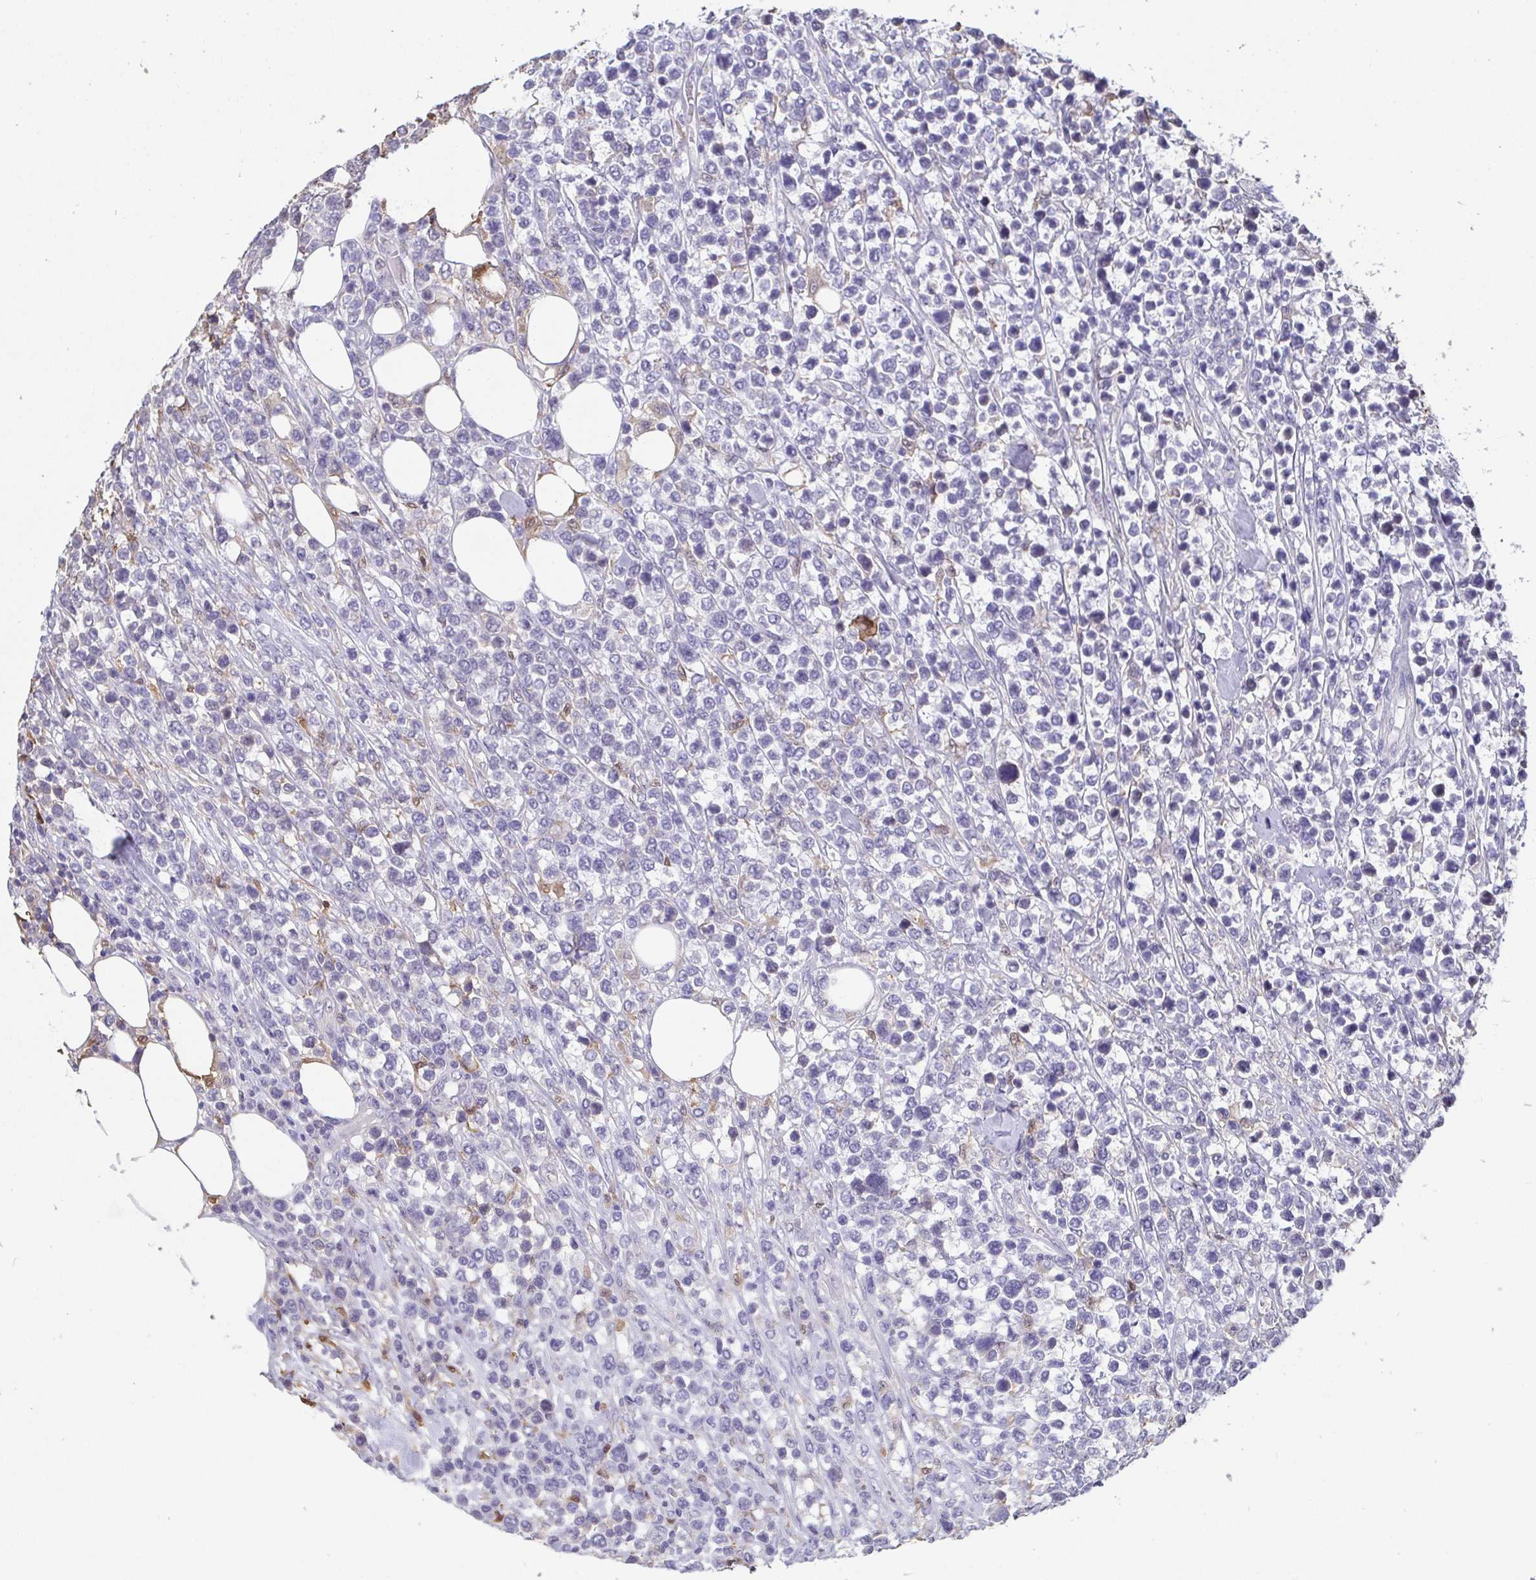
{"staining": {"intensity": "negative", "quantity": "none", "location": "none"}, "tissue": "lymphoma", "cell_type": "Tumor cells", "image_type": "cancer", "snomed": [{"axis": "morphology", "description": "Malignant lymphoma, non-Hodgkin's type, High grade"}, {"axis": "topography", "description": "Soft tissue"}], "caption": "IHC photomicrograph of lymphoma stained for a protein (brown), which exhibits no positivity in tumor cells.", "gene": "IDH1", "patient": {"sex": "female", "age": 56}}